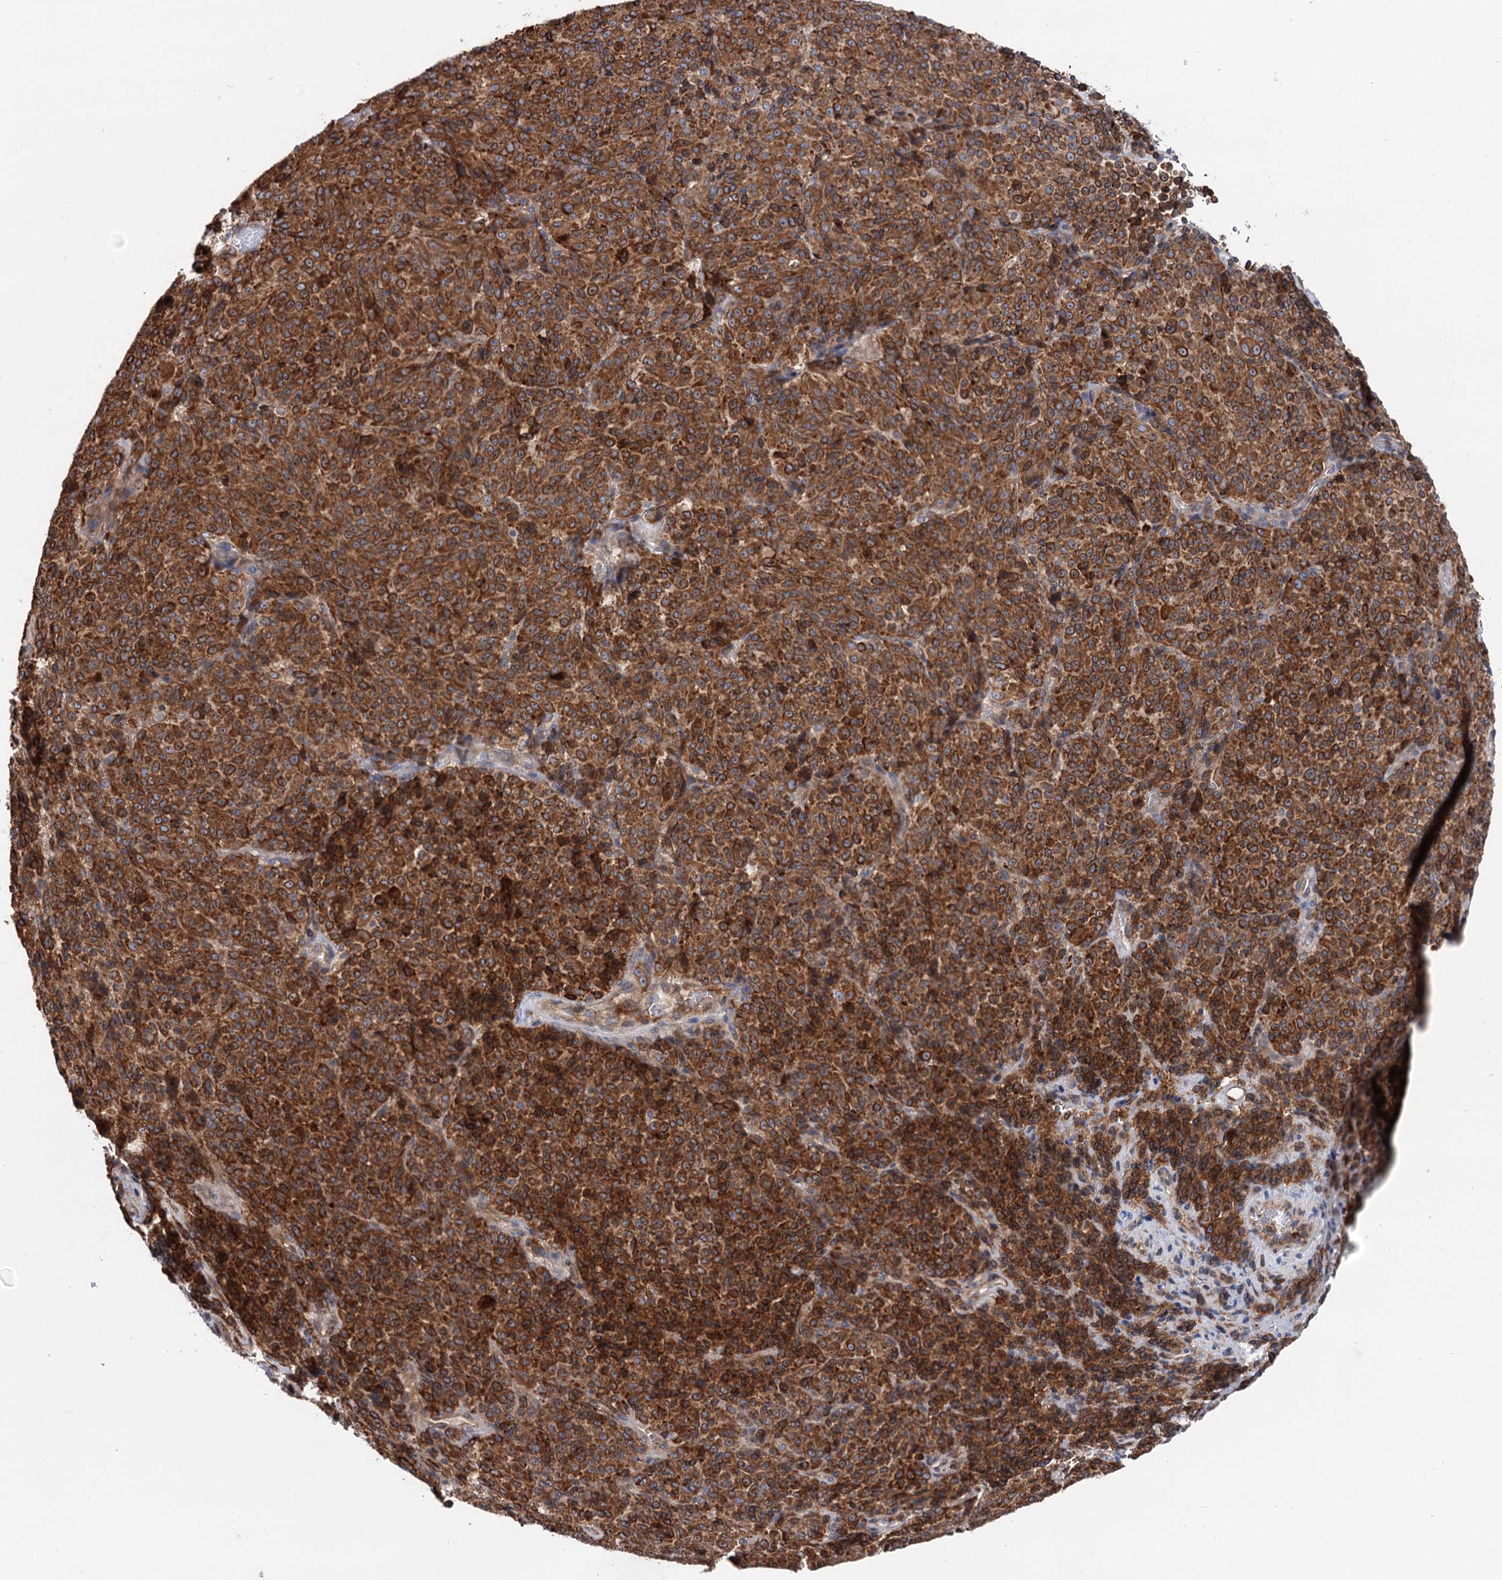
{"staining": {"intensity": "strong", "quantity": ">75%", "location": "cytoplasmic/membranous"}, "tissue": "melanoma", "cell_type": "Tumor cells", "image_type": "cancer", "snomed": [{"axis": "morphology", "description": "Malignant melanoma, Metastatic site"}, {"axis": "topography", "description": "Brain"}], "caption": "Brown immunohistochemical staining in melanoma displays strong cytoplasmic/membranous staining in about >75% of tumor cells.", "gene": "PTDSS2", "patient": {"sex": "female", "age": 56}}